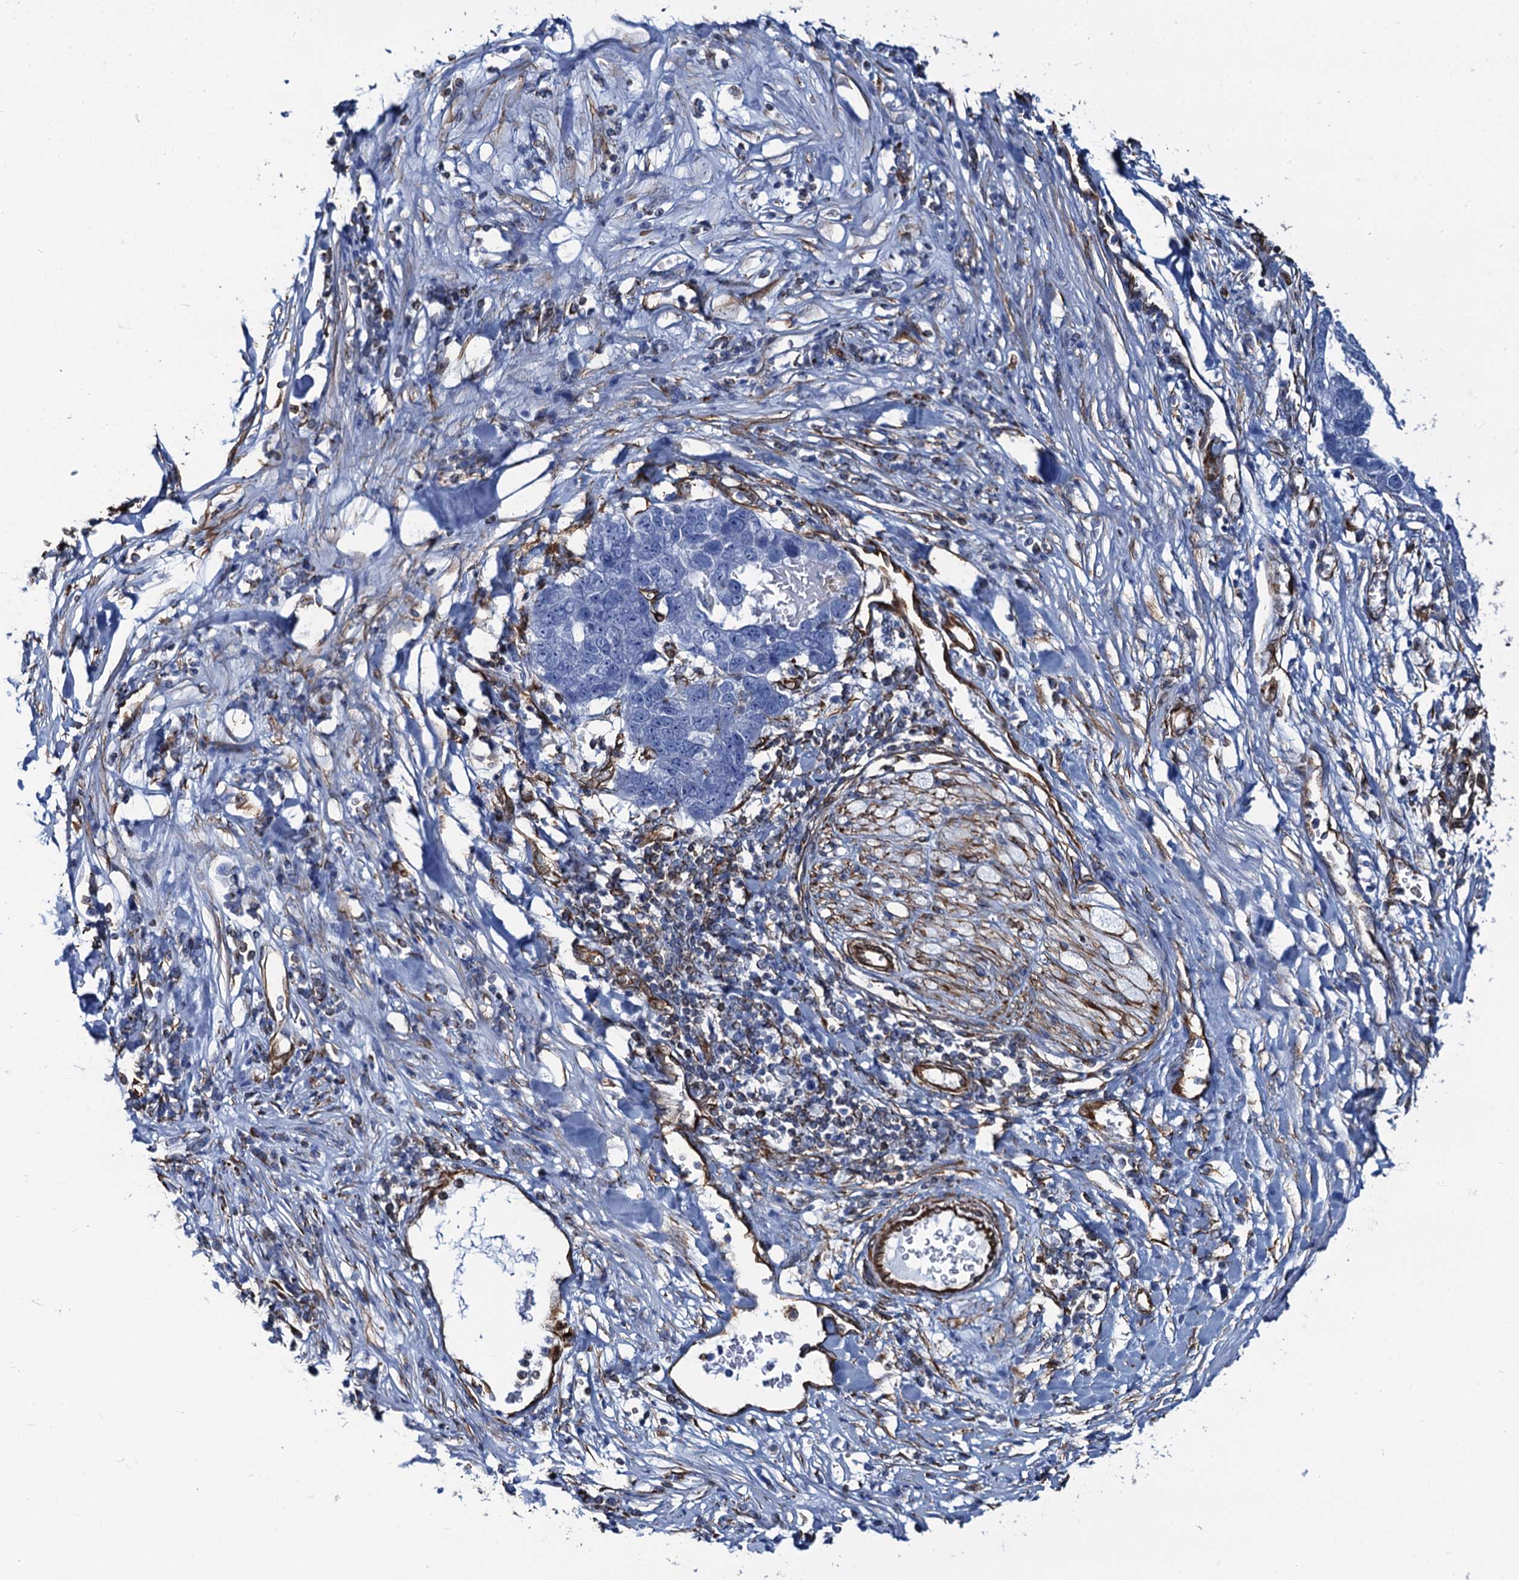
{"staining": {"intensity": "negative", "quantity": "none", "location": "none"}, "tissue": "pancreatic cancer", "cell_type": "Tumor cells", "image_type": "cancer", "snomed": [{"axis": "morphology", "description": "Adenocarcinoma, NOS"}, {"axis": "topography", "description": "Pancreas"}], "caption": "This histopathology image is of adenocarcinoma (pancreatic) stained with IHC to label a protein in brown with the nuclei are counter-stained blue. There is no staining in tumor cells.", "gene": "PGM2", "patient": {"sex": "female", "age": 61}}